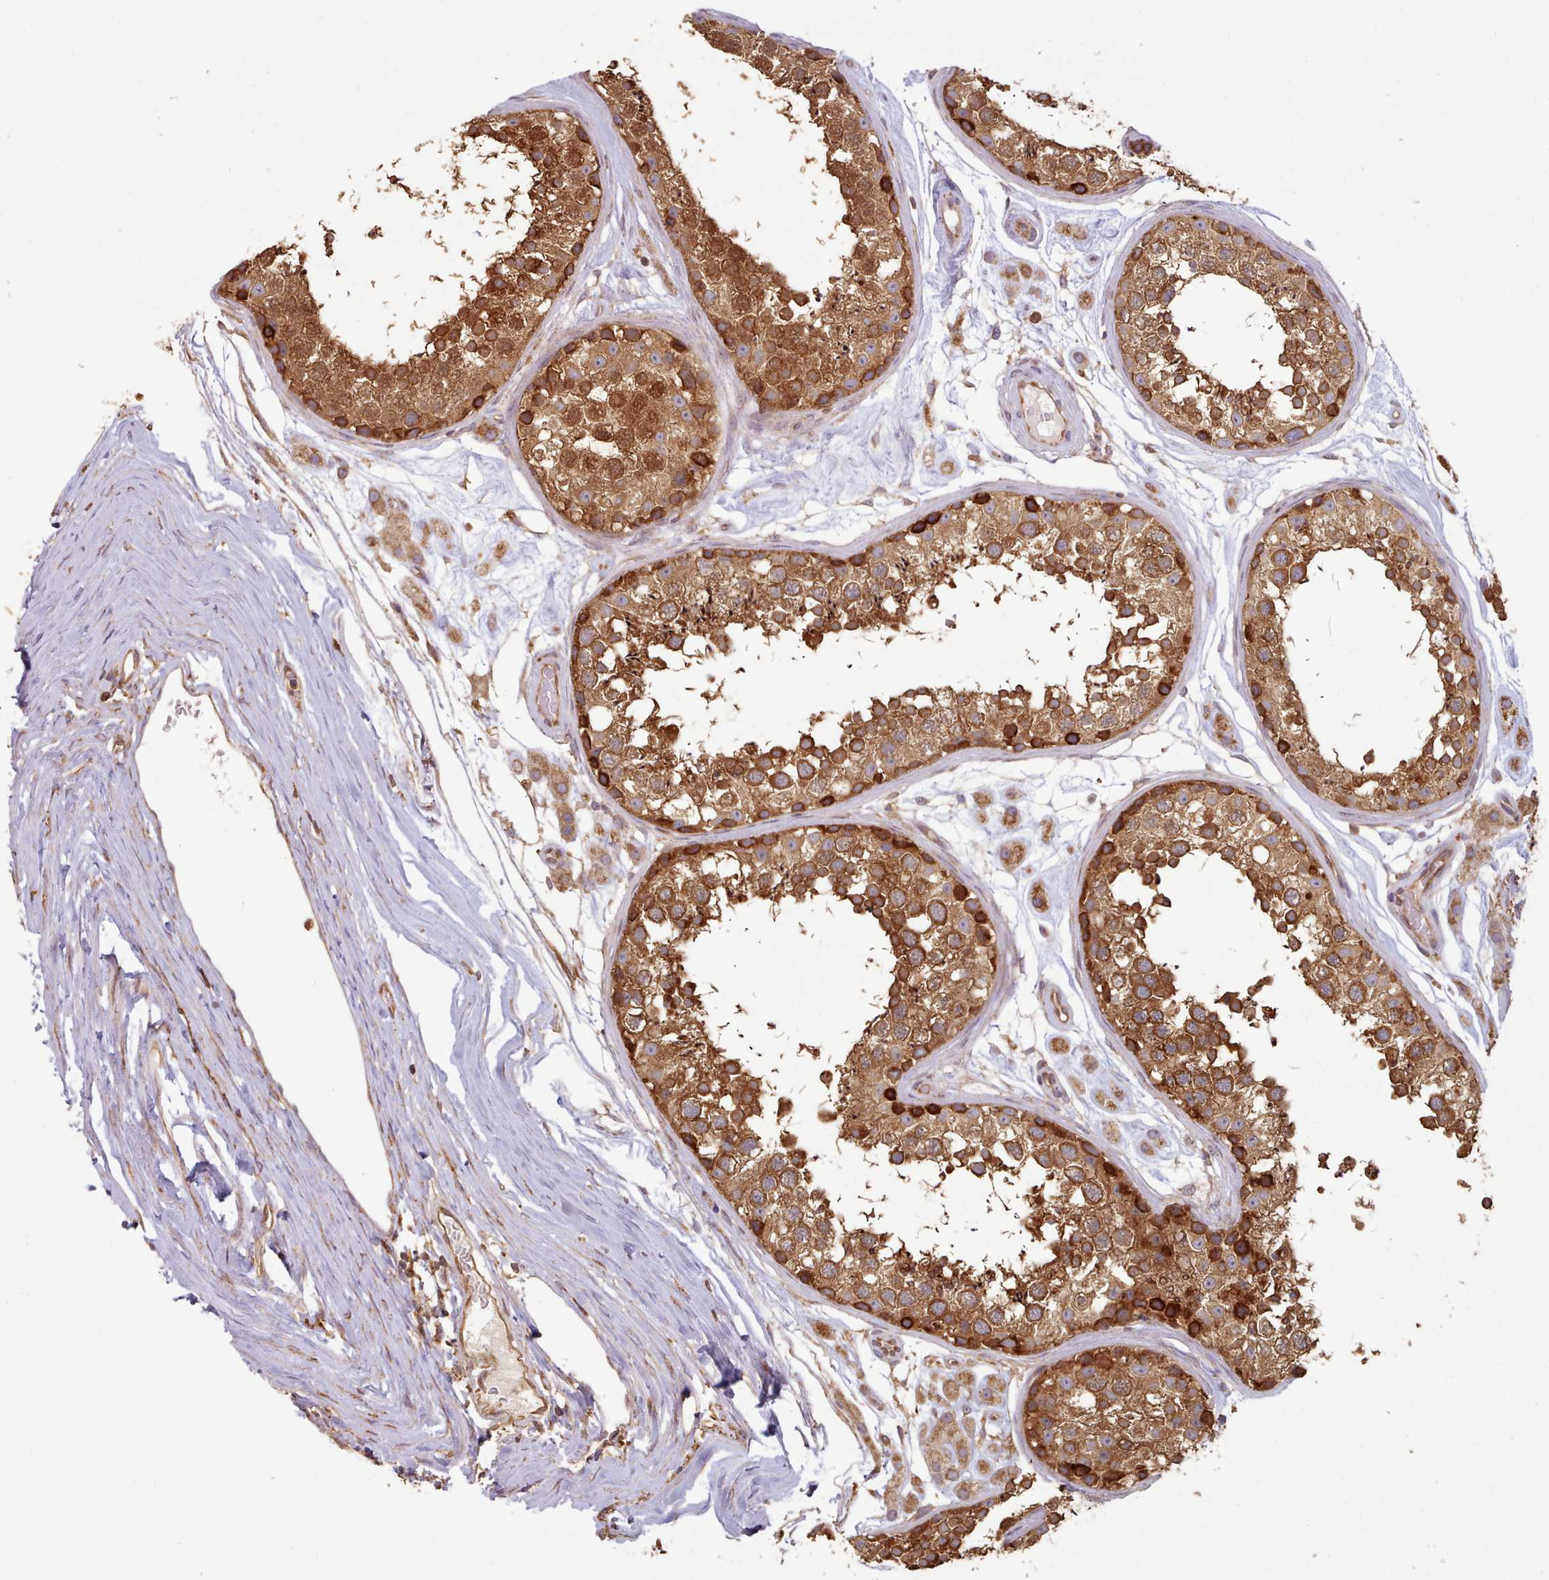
{"staining": {"intensity": "strong", "quantity": ">75%", "location": "cytoplasmic/membranous,nuclear"}, "tissue": "testis", "cell_type": "Cells in seminiferous ducts", "image_type": "normal", "snomed": [{"axis": "morphology", "description": "Normal tissue, NOS"}, {"axis": "topography", "description": "Testis"}], "caption": "Strong cytoplasmic/membranous,nuclear staining for a protein is identified in approximately >75% of cells in seminiferous ducts of normal testis using IHC.", "gene": "CRYBG1", "patient": {"sex": "male", "age": 25}}